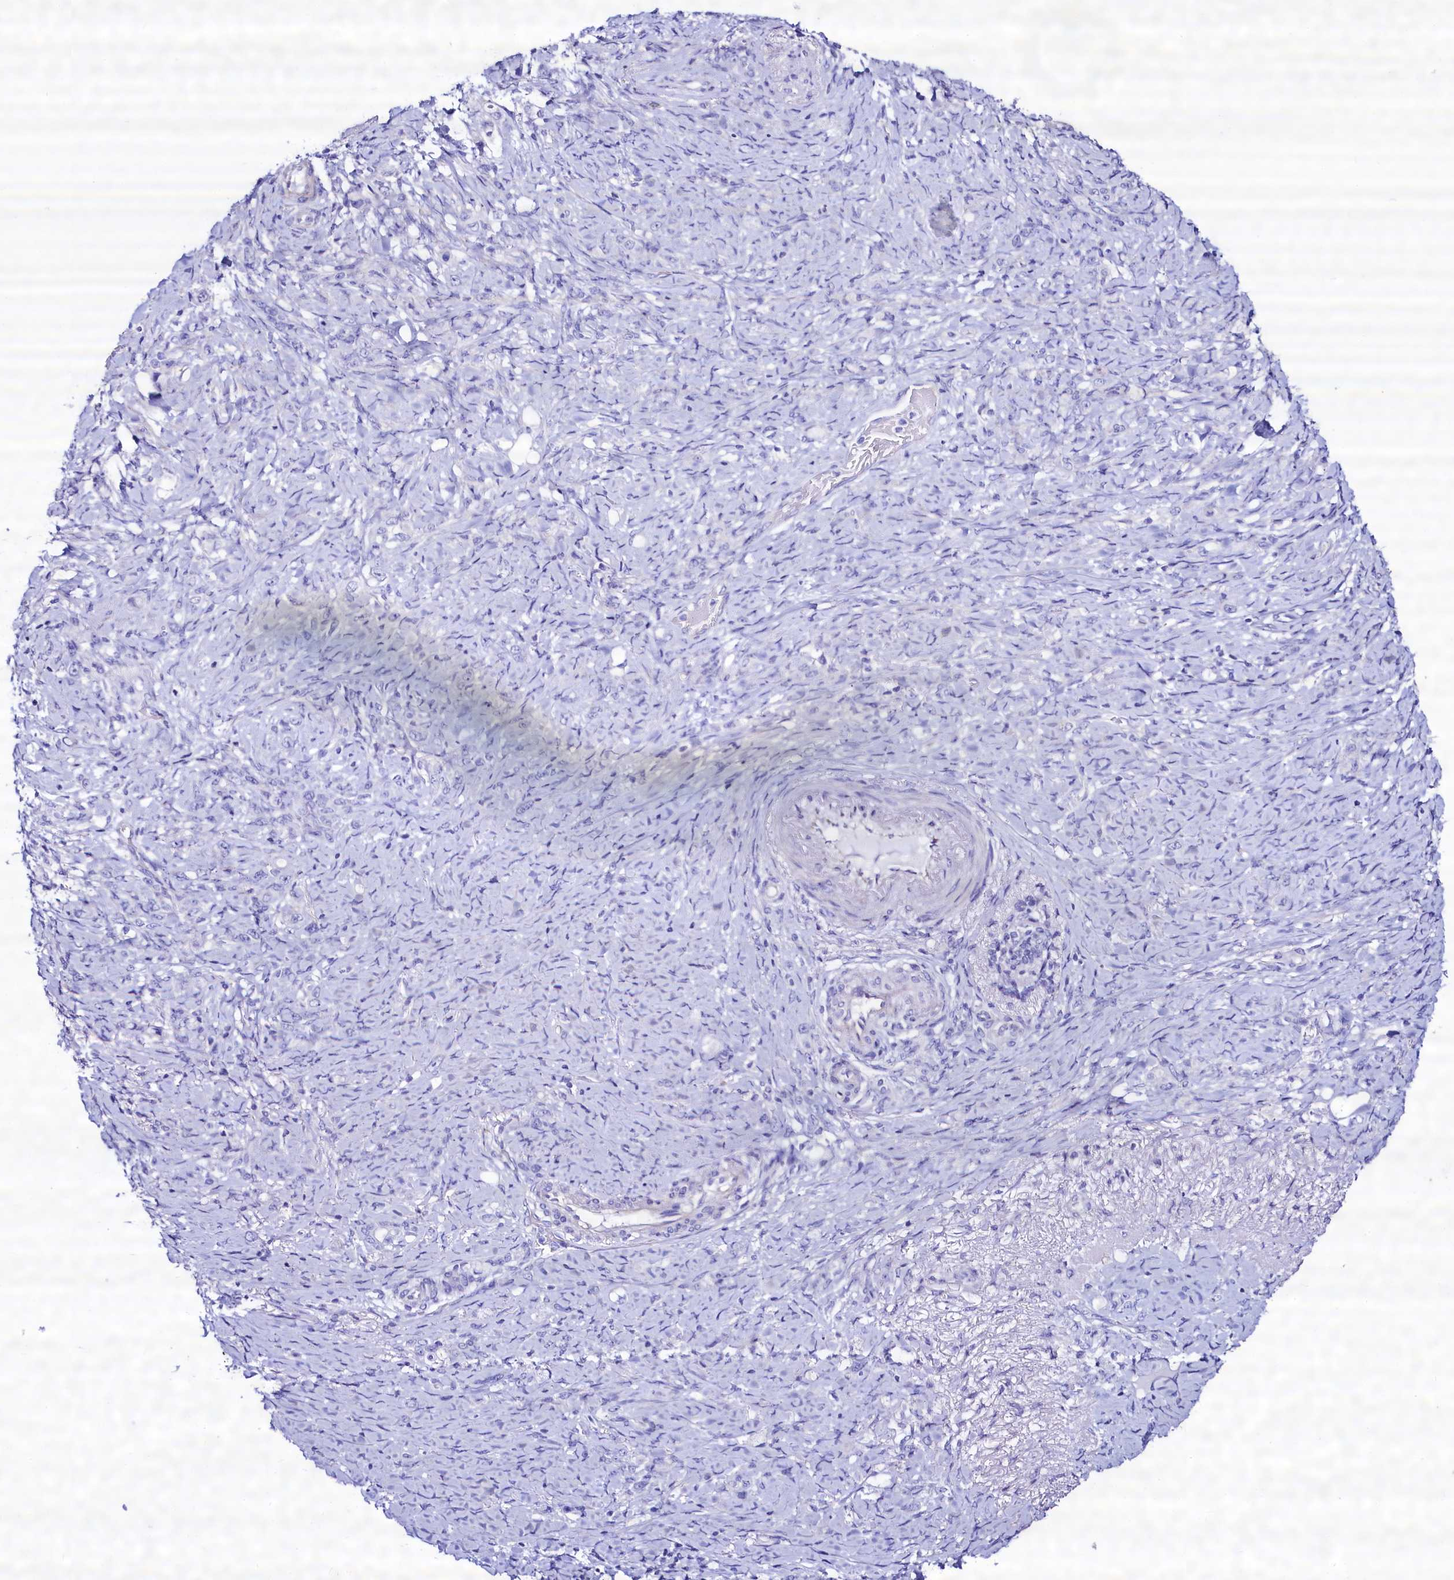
{"staining": {"intensity": "negative", "quantity": "none", "location": "none"}, "tissue": "stomach cancer", "cell_type": "Tumor cells", "image_type": "cancer", "snomed": [{"axis": "morphology", "description": "Adenocarcinoma, NOS"}, {"axis": "topography", "description": "Stomach"}], "caption": "This is a histopathology image of IHC staining of stomach adenocarcinoma, which shows no expression in tumor cells.", "gene": "RBP3", "patient": {"sex": "female", "age": 79}}